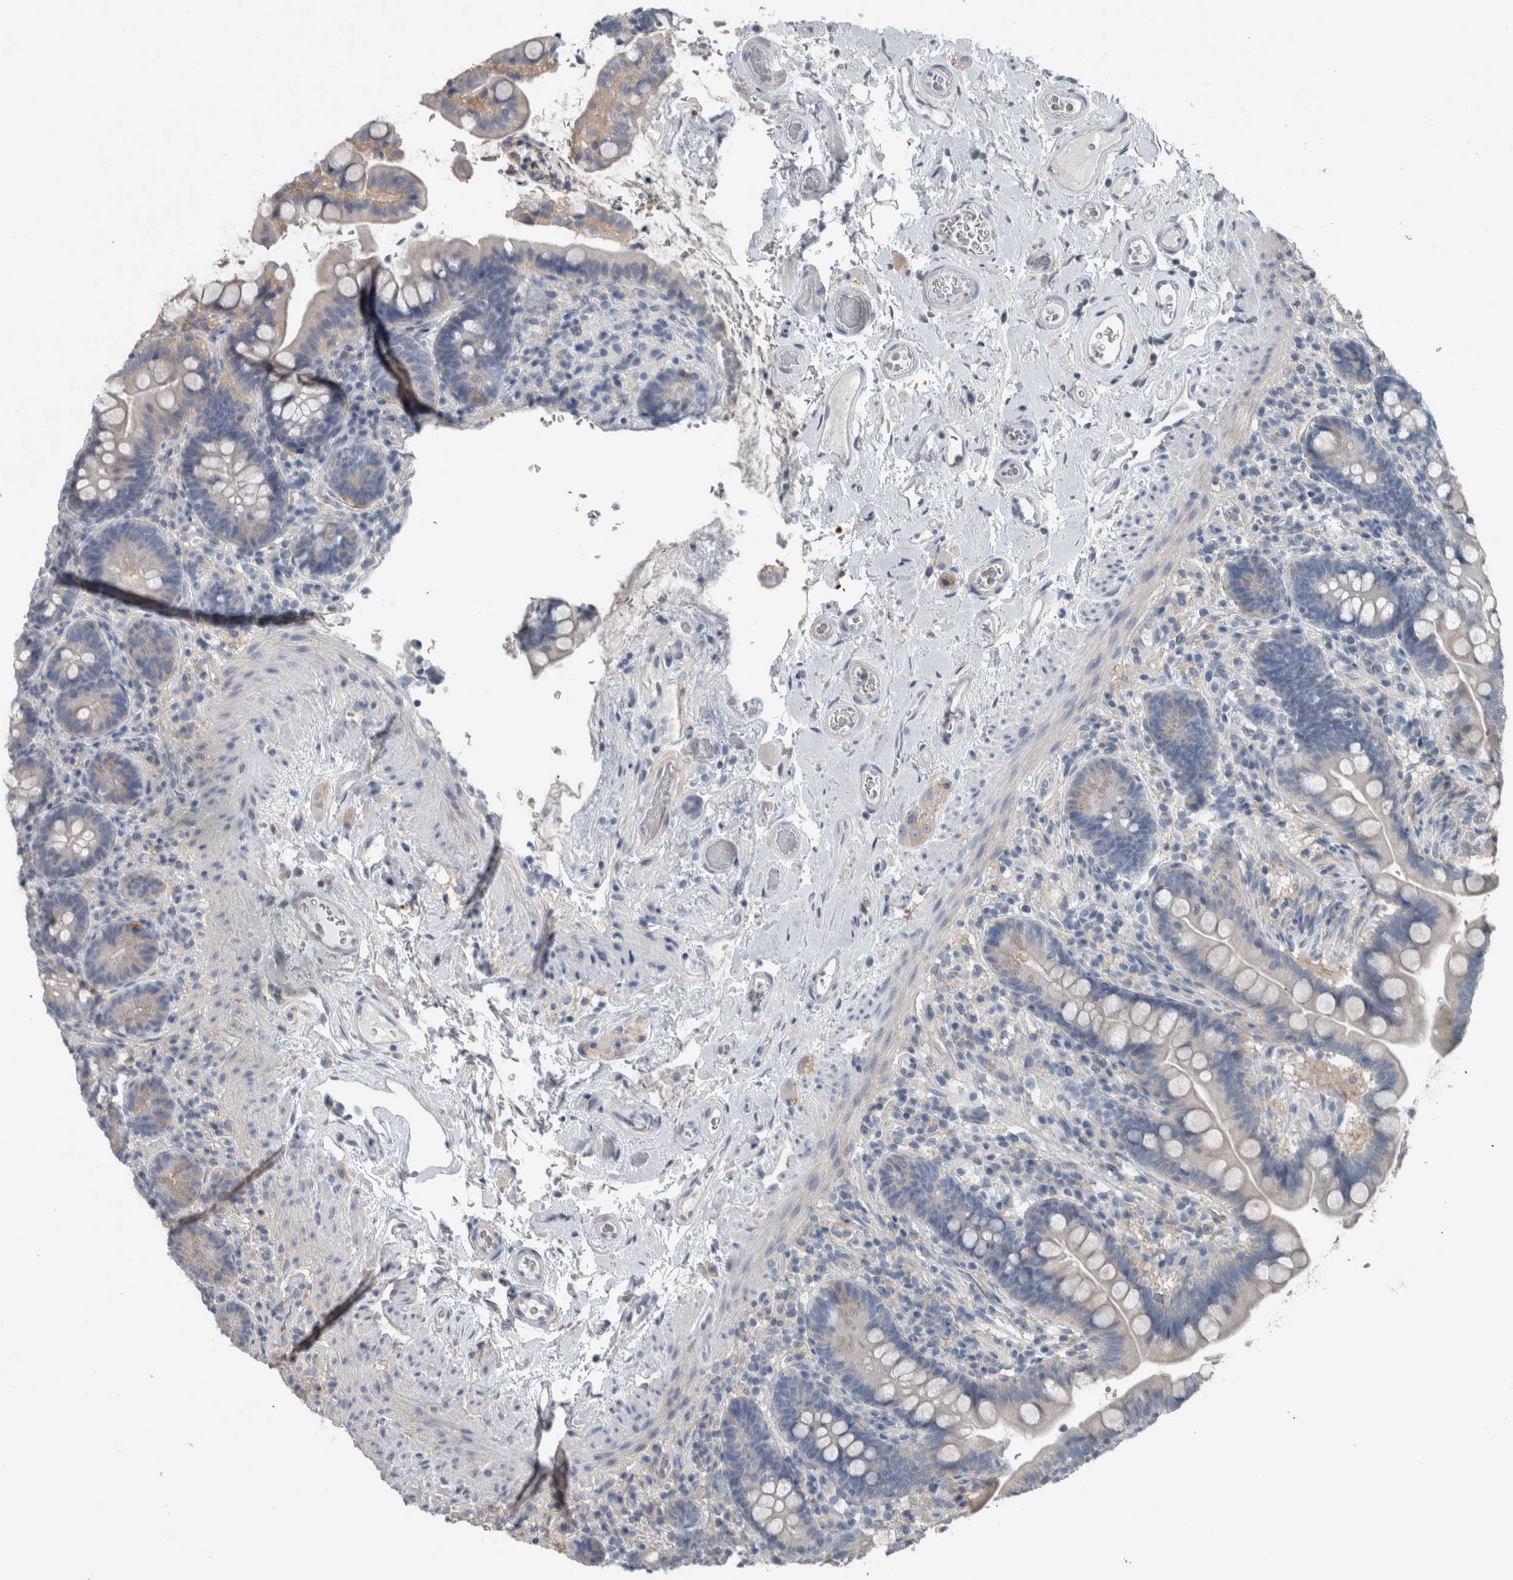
{"staining": {"intensity": "negative", "quantity": "none", "location": "none"}, "tissue": "colon", "cell_type": "Endothelial cells", "image_type": "normal", "snomed": [{"axis": "morphology", "description": "Normal tissue, NOS"}, {"axis": "topography", "description": "Smooth muscle"}, {"axis": "topography", "description": "Colon"}], "caption": "Immunohistochemical staining of benign colon displays no significant staining in endothelial cells.", "gene": "SH3GL2", "patient": {"sex": "male", "age": 73}}